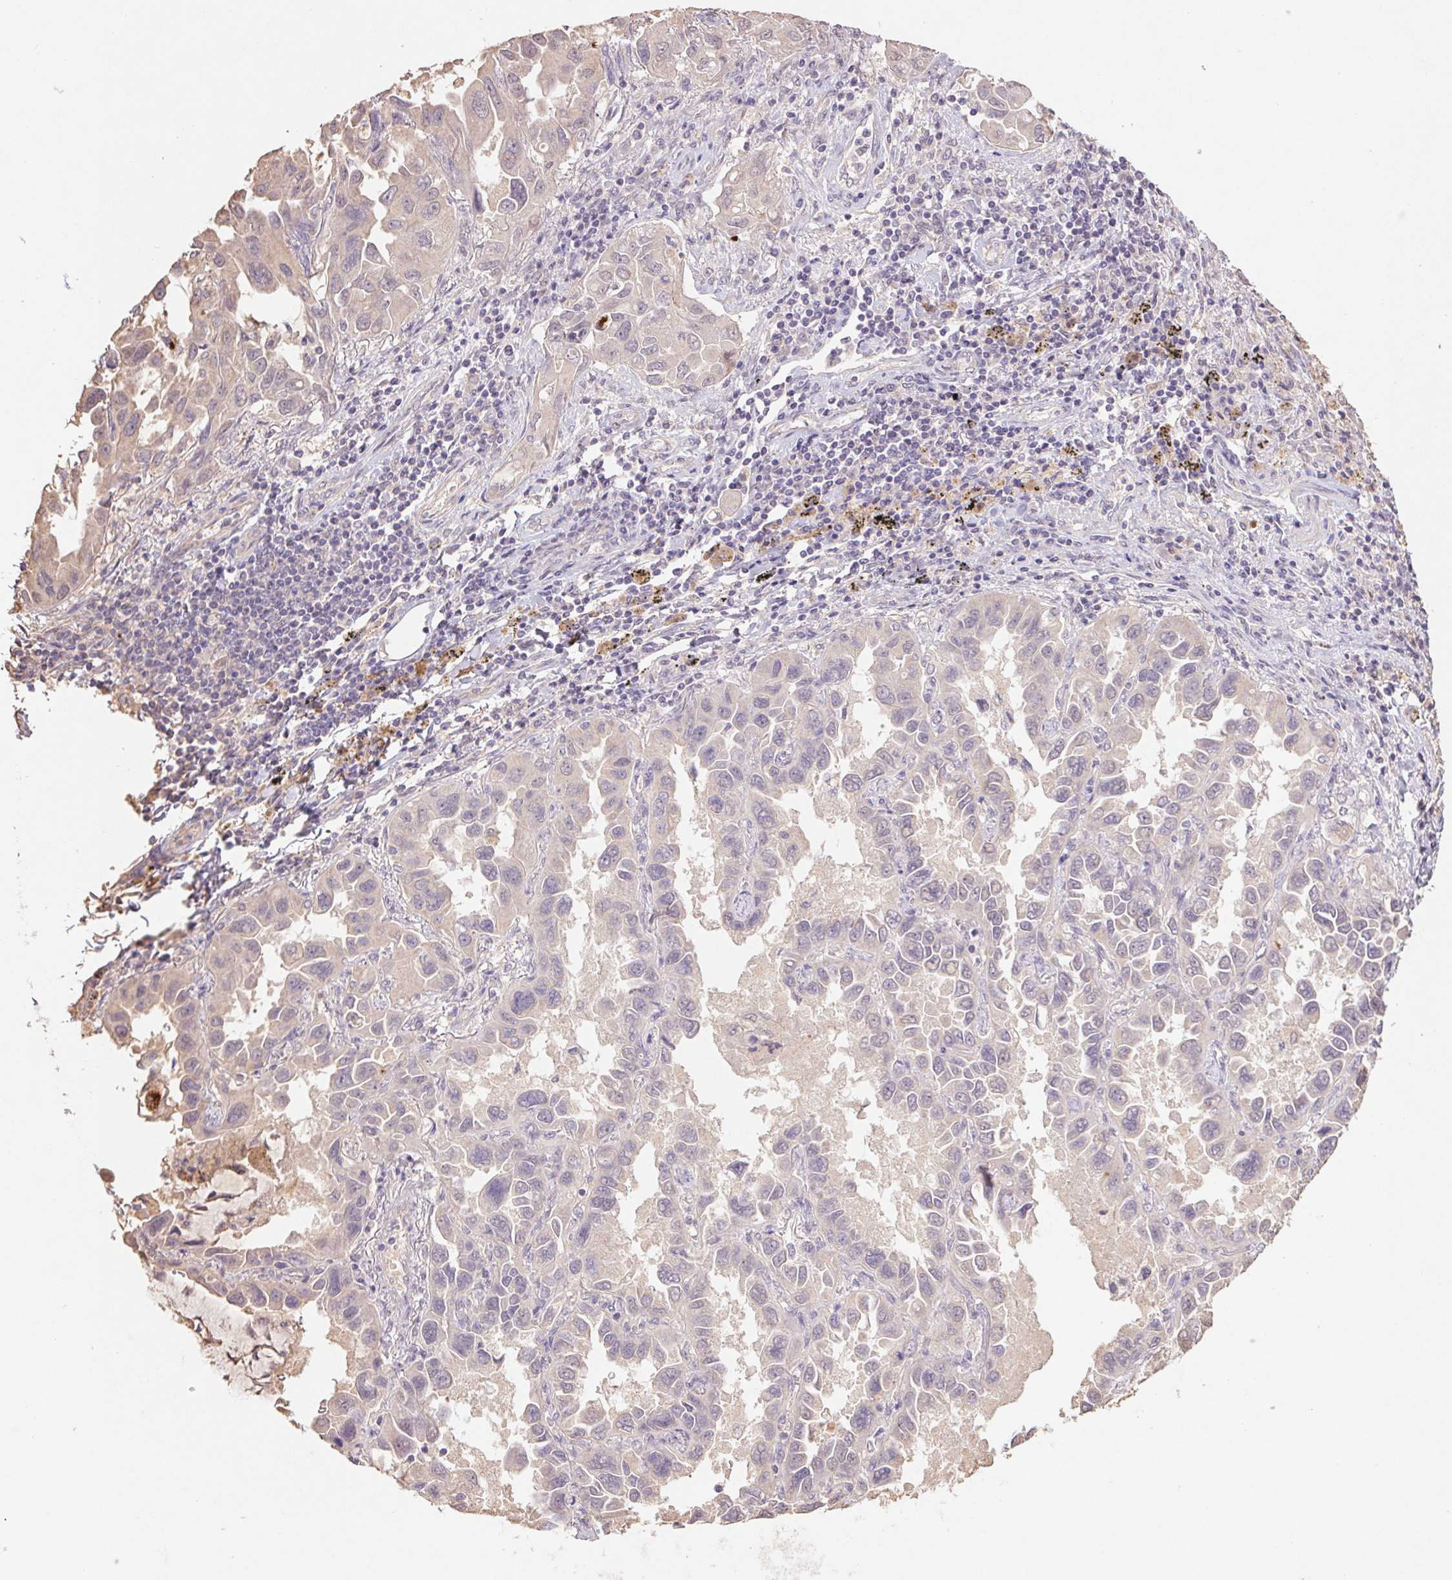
{"staining": {"intensity": "weak", "quantity": "<25%", "location": "cytoplasmic/membranous"}, "tissue": "lung cancer", "cell_type": "Tumor cells", "image_type": "cancer", "snomed": [{"axis": "morphology", "description": "Adenocarcinoma, NOS"}, {"axis": "topography", "description": "Lung"}], "caption": "There is no significant staining in tumor cells of lung cancer (adenocarcinoma).", "gene": "GRM2", "patient": {"sex": "male", "age": 64}}